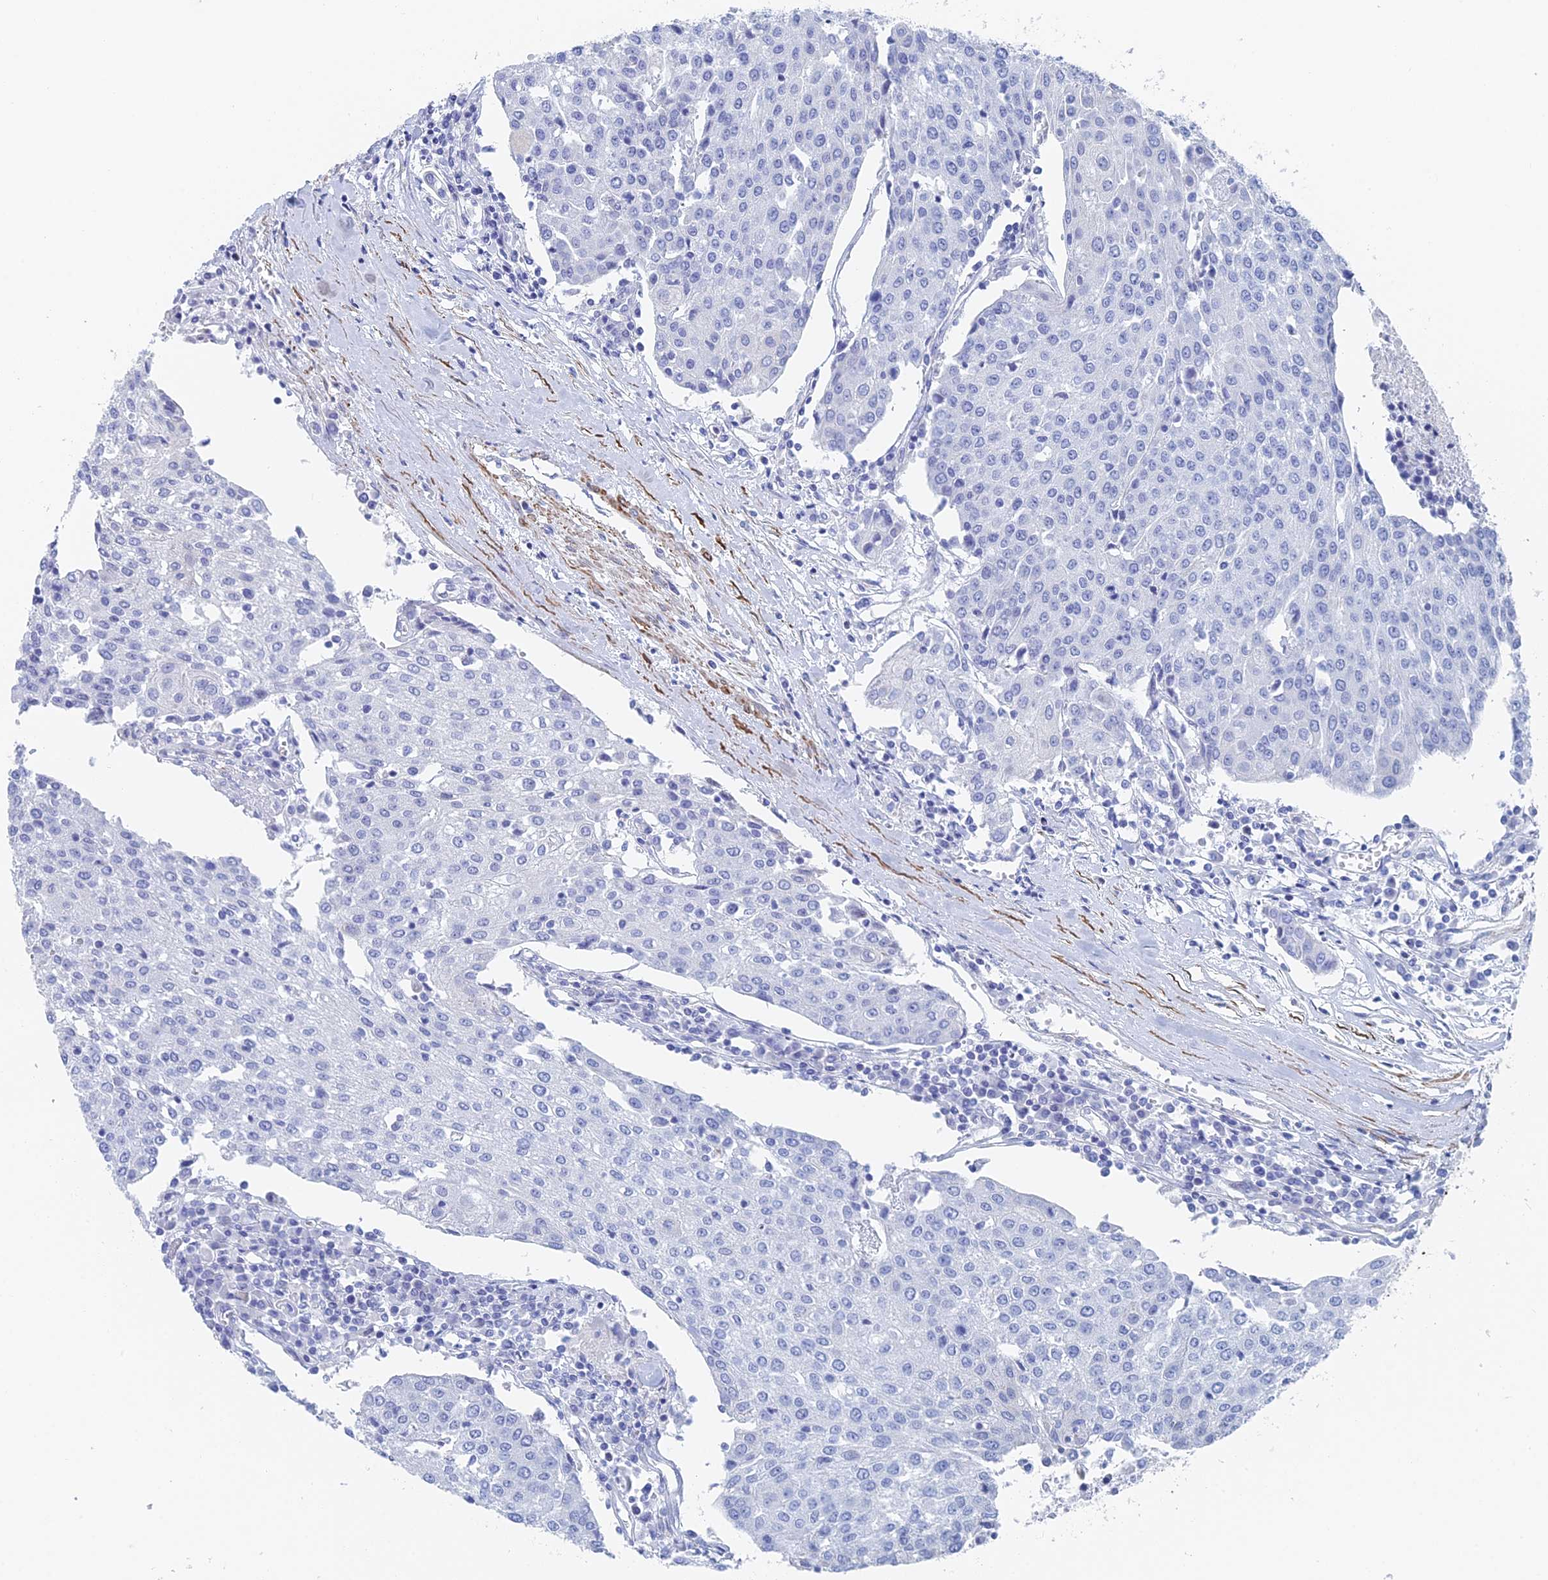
{"staining": {"intensity": "negative", "quantity": "none", "location": "none"}, "tissue": "urothelial cancer", "cell_type": "Tumor cells", "image_type": "cancer", "snomed": [{"axis": "morphology", "description": "Urothelial carcinoma, High grade"}, {"axis": "topography", "description": "Urinary bladder"}], "caption": "Tumor cells are negative for brown protein staining in high-grade urothelial carcinoma.", "gene": "KCNK18", "patient": {"sex": "female", "age": 85}}